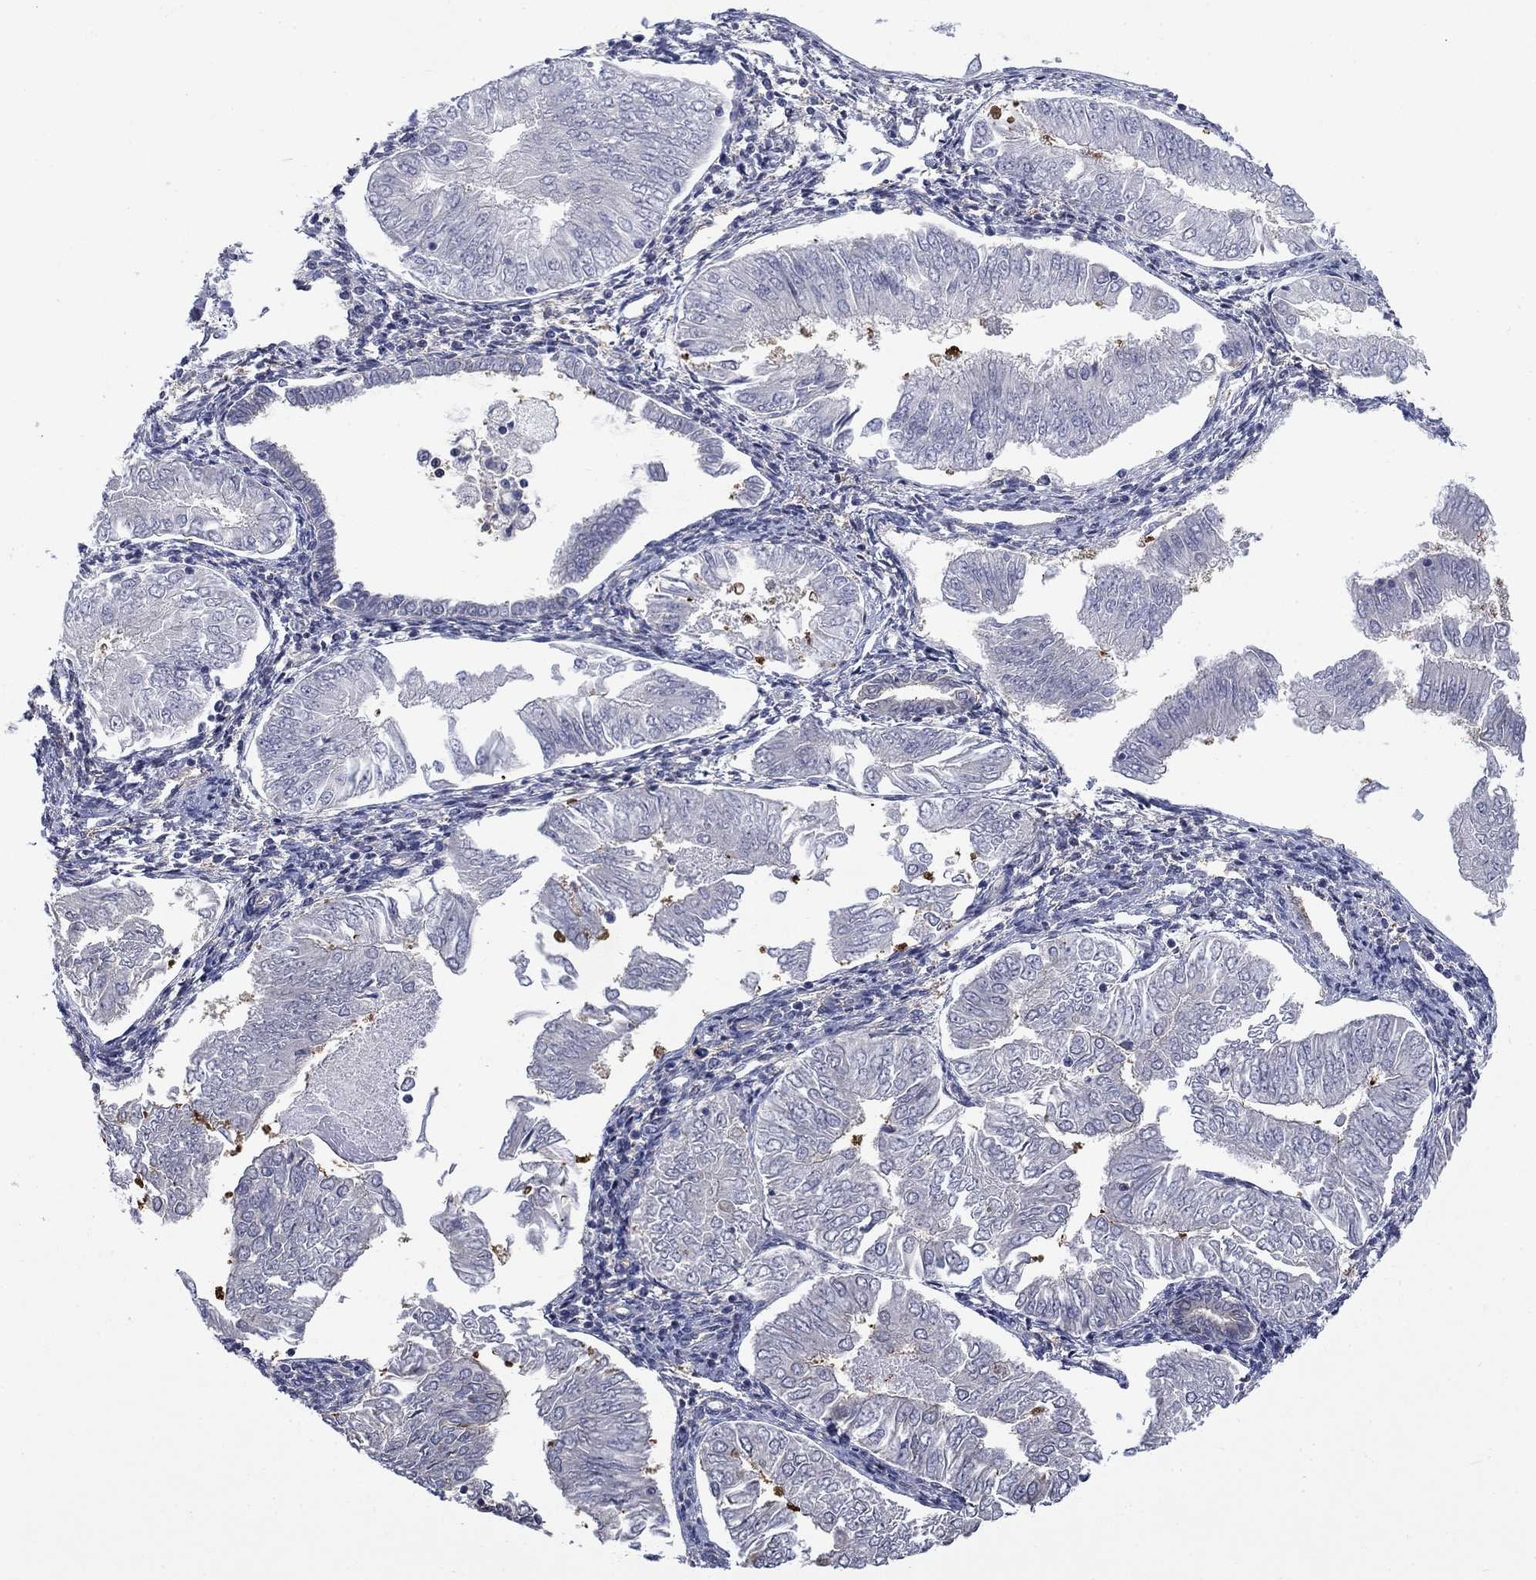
{"staining": {"intensity": "negative", "quantity": "none", "location": "none"}, "tissue": "endometrial cancer", "cell_type": "Tumor cells", "image_type": "cancer", "snomed": [{"axis": "morphology", "description": "Adenocarcinoma, NOS"}, {"axis": "topography", "description": "Endometrium"}], "caption": "Micrograph shows no significant protein positivity in tumor cells of endometrial cancer.", "gene": "PDZD2", "patient": {"sex": "female", "age": 53}}